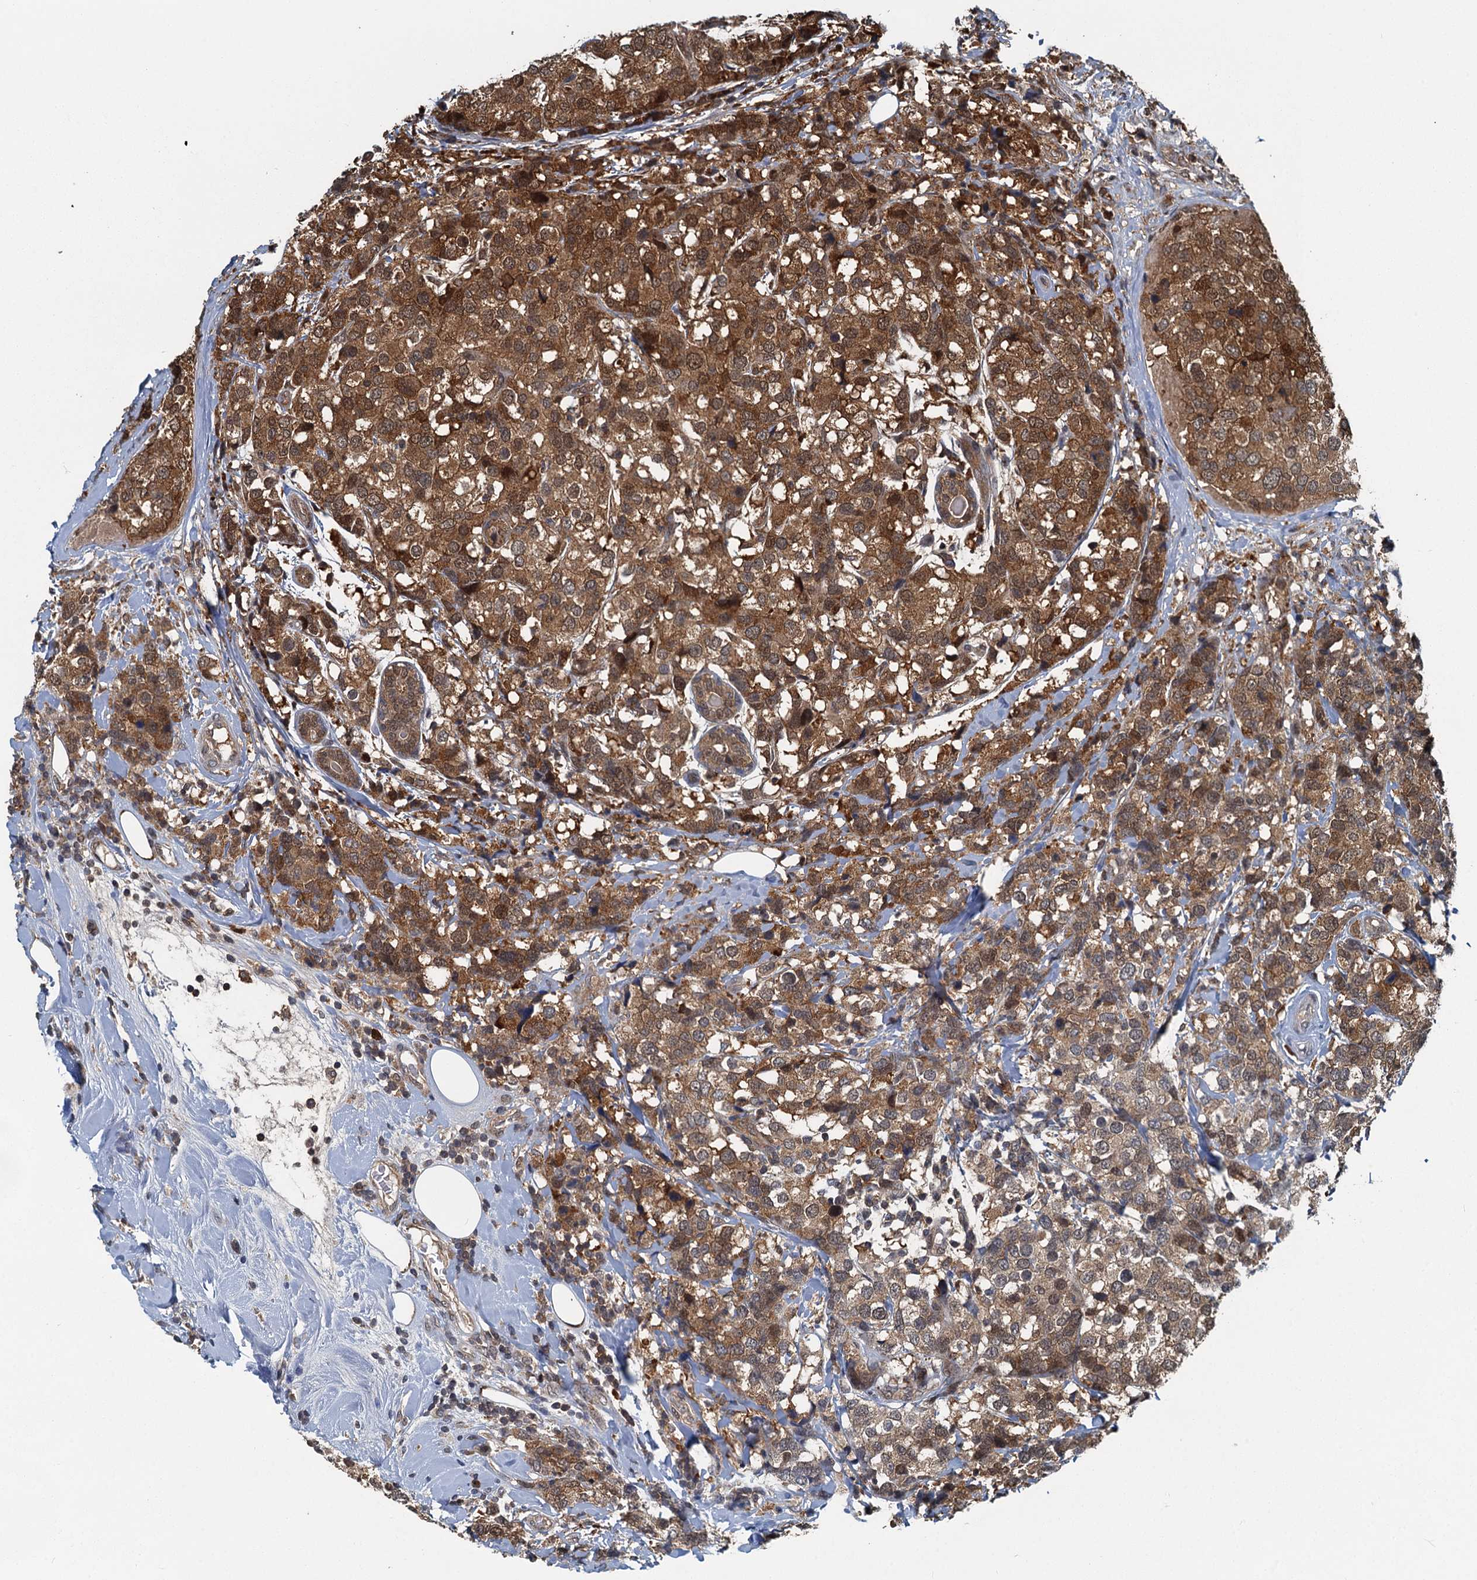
{"staining": {"intensity": "moderate", "quantity": ">75%", "location": "cytoplasmic/membranous,nuclear"}, "tissue": "breast cancer", "cell_type": "Tumor cells", "image_type": "cancer", "snomed": [{"axis": "morphology", "description": "Lobular carcinoma"}, {"axis": "topography", "description": "Breast"}], "caption": "The image displays a brown stain indicating the presence of a protein in the cytoplasmic/membranous and nuclear of tumor cells in breast lobular carcinoma.", "gene": "GPI", "patient": {"sex": "female", "age": 59}}